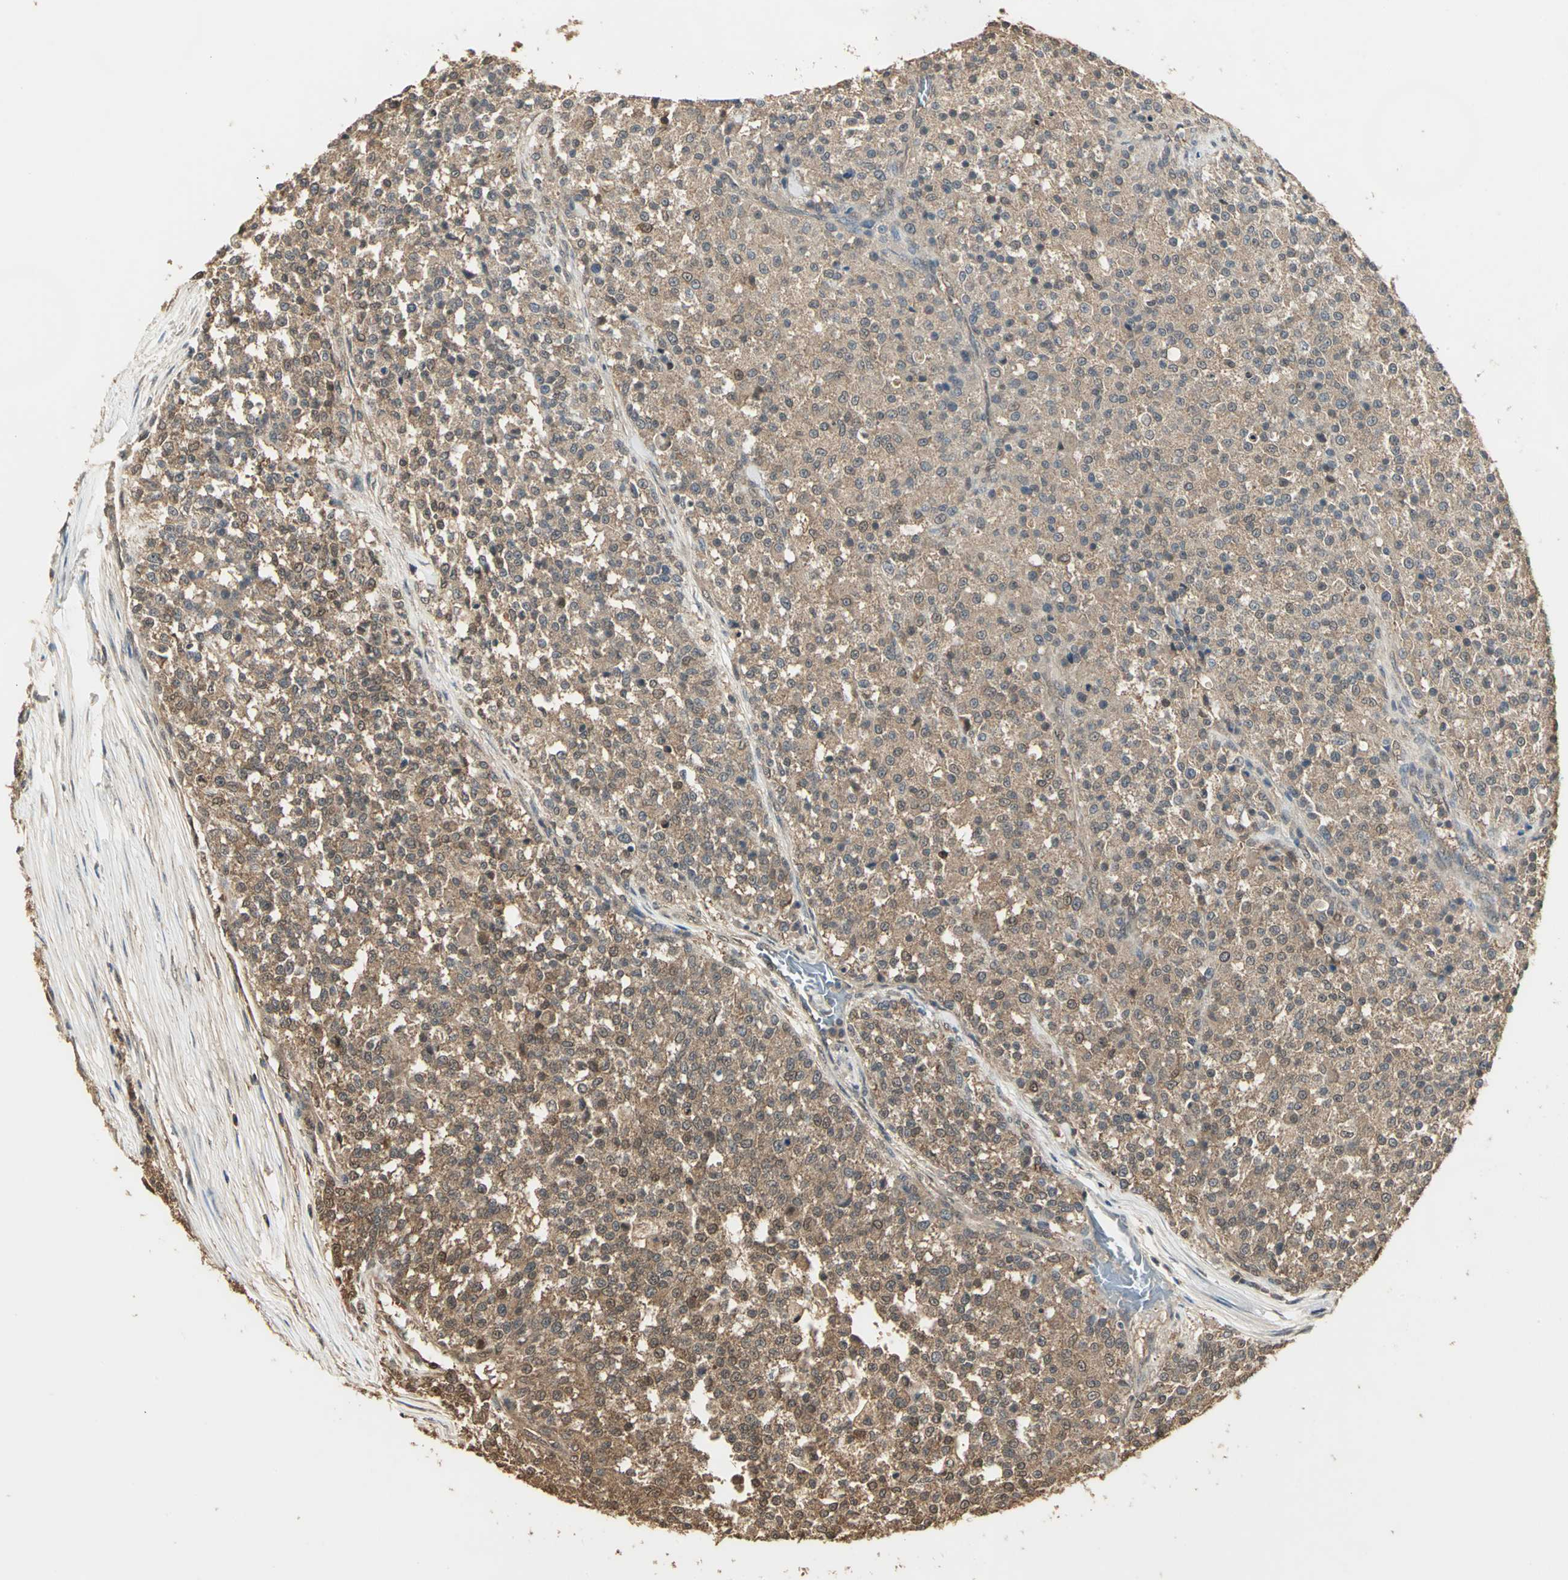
{"staining": {"intensity": "moderate", "quantity": ">75%", "location": "cytoplasmic/membranous"}, "tissue": "testis cancer", "cell_type": "Tumor cells", "image_type": "cancer", "snomed": [{"axis": "morphology", "description": "Seminoma, NOS"}, {"axis": "topography", "description": "Testis"}], "caption": "Protein expression analysis of testis seminoma demonstrates moderate cytoplasmic/membranous expression in about >75% of tumor cells.", "gene": "PARK7", "patient": {"sex": "male", "age": 59}}